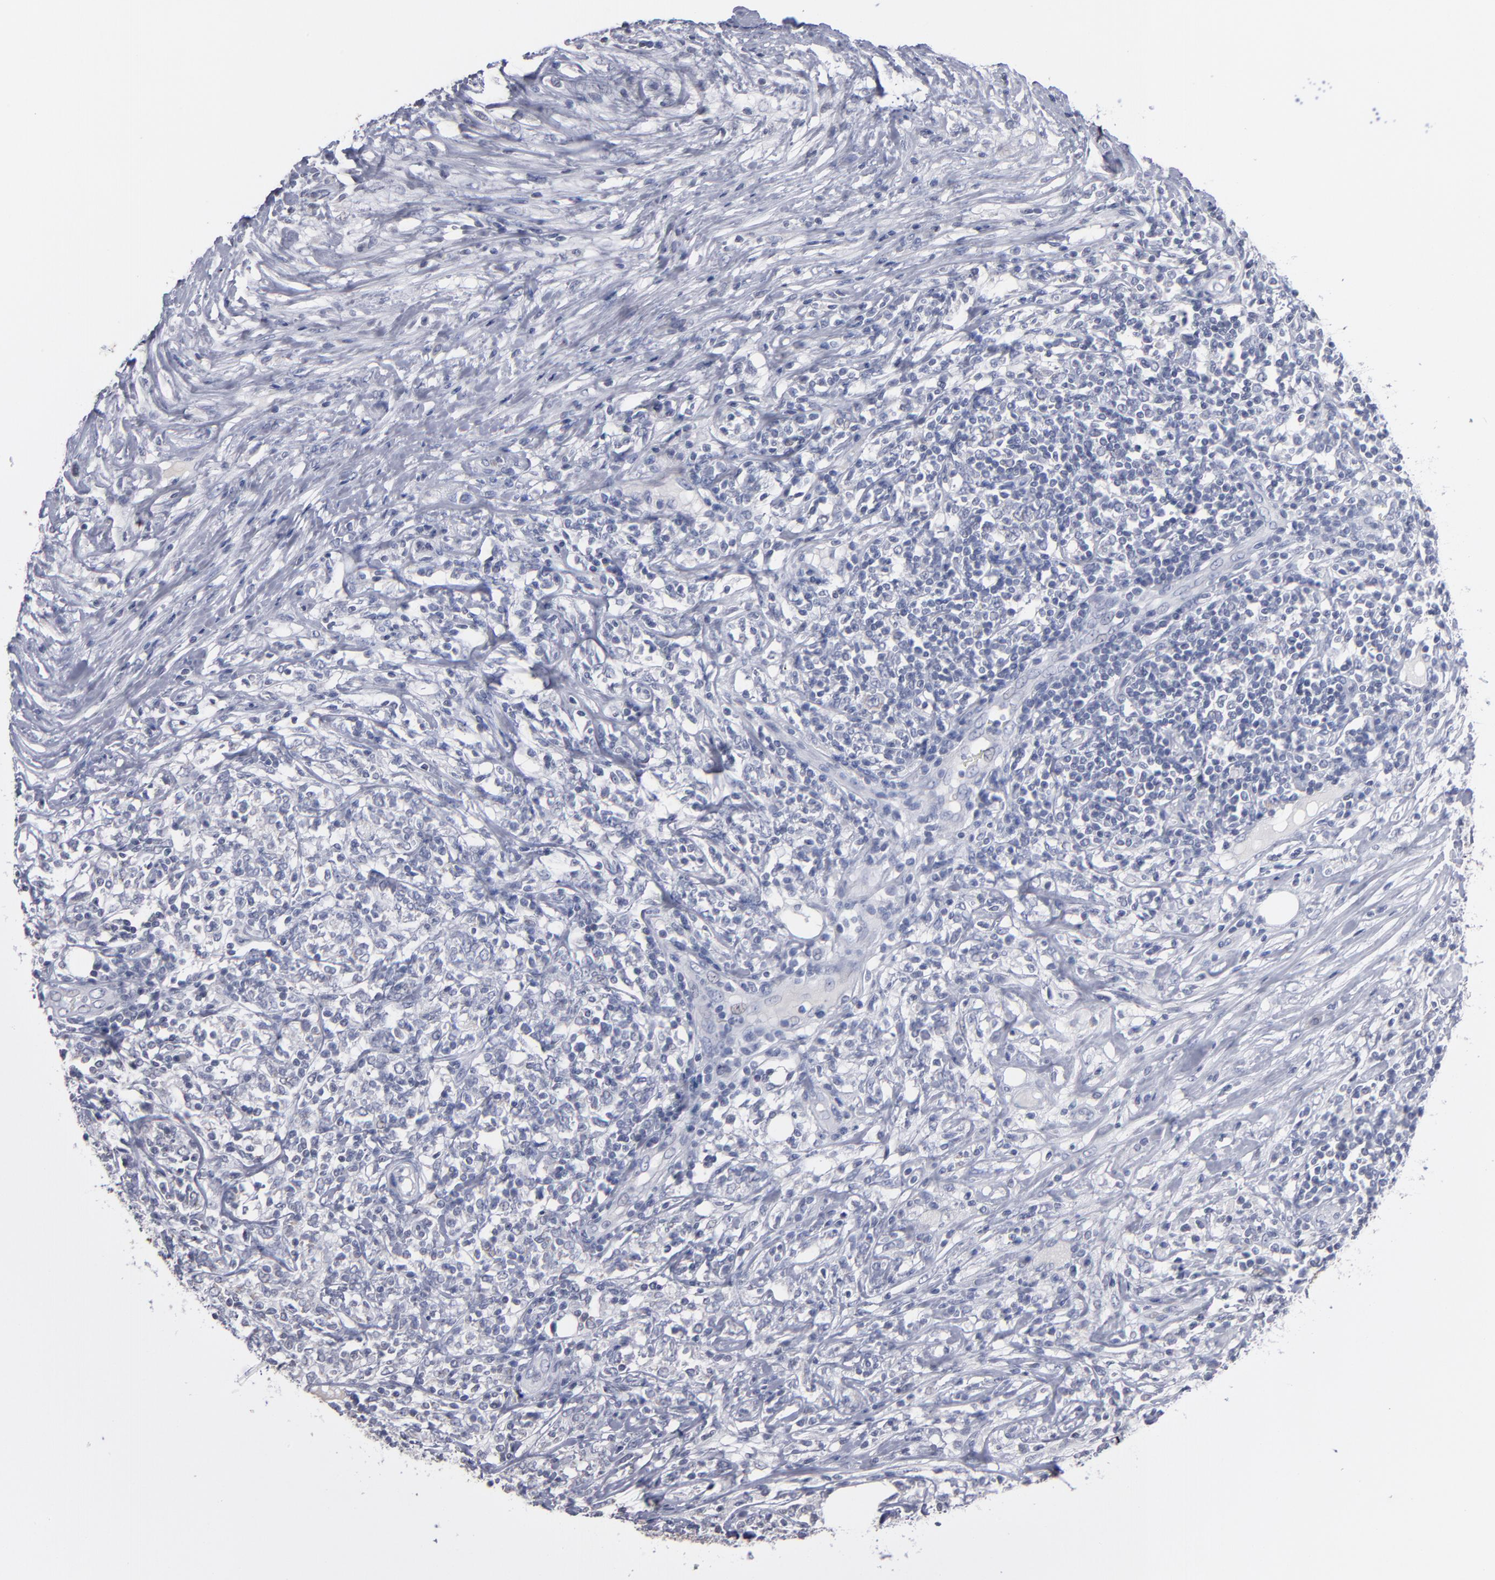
{"staining": {"intensity": "negative", "quantity": "none", "location": "none"}, "tissue": "lymphoma", "cell_type": "Tumor cells", "image_type": "cancer", "snomed": [{"axis": "morphology", "description": "Malignant lymphoma, non-Hodgkin's type, High grade"}, {"axis": "topography", "description": "Lymph node"}], "caption": "Lymphoma was stained to show a protein in brown. There is no significant positivity in tumor cells. (Stains: DAB (3,3'-diaminobenzidine) immunohistochemistry (IHC) with hematoxylin counter stain, Microscopy: brightfield microscopy at high magnification).", "gene": "RPH3A", "patient": {"sex": "female", "age": 84}}